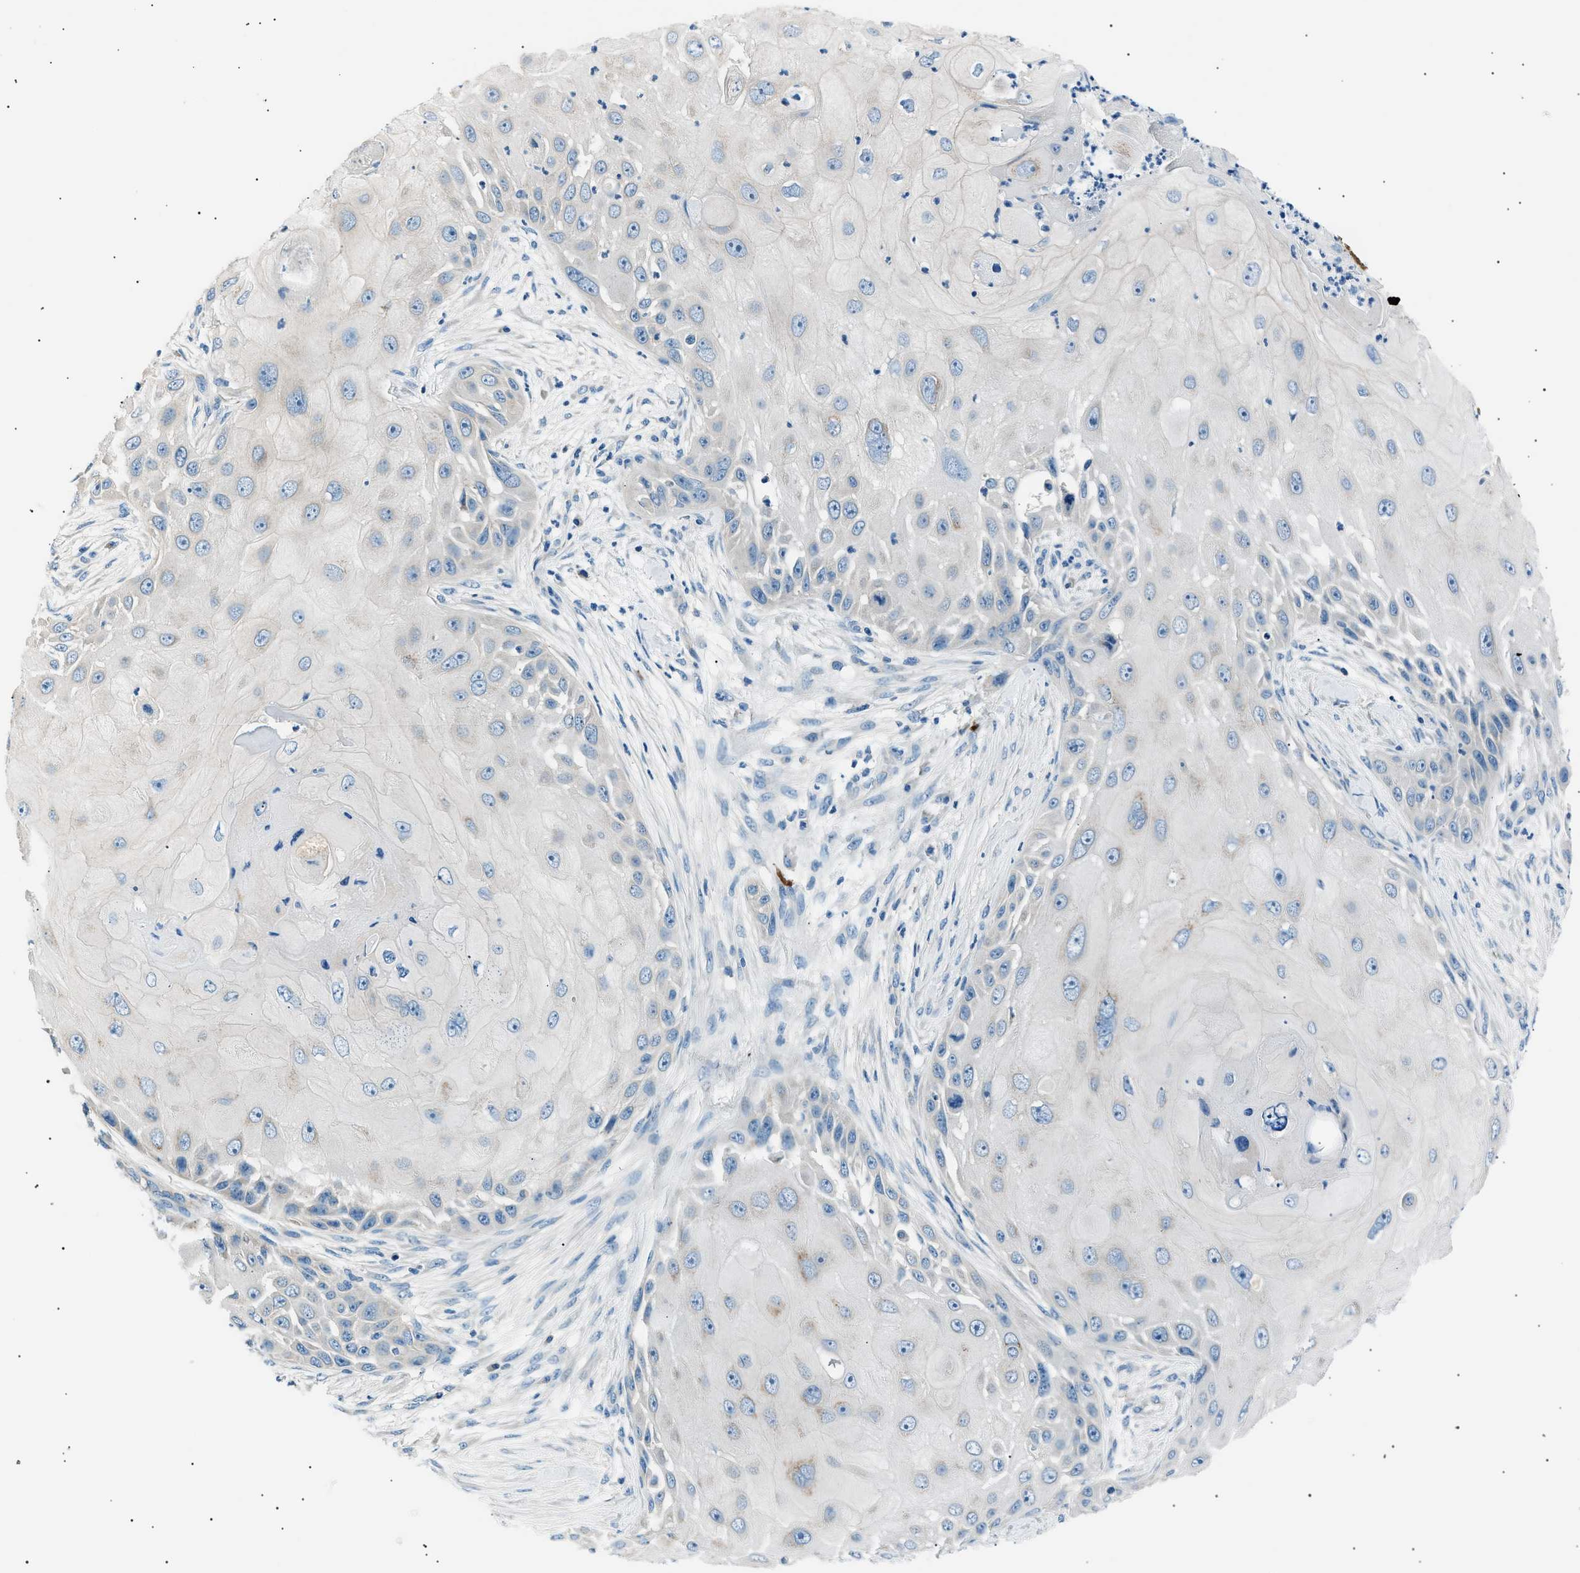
{"staining": {"intensity": "negative", "quantity": "none", "location": "none"}, "tissue": "skin cancer", "cell_type": "Tumor cells", "image_type": "cancer", "snomed": [{"axis": "morphology", "description": "Squamous cell carcinoma, NOS"}, {"axis": "topography", "description": "Skin"}], "caption": "DAB (3,3'-diaminobenzidine) immunohistochemical staining of human squamous cell carcinoma (skin) shows no significant expression in tumor cells.", "gene": "LRRC37B", "patient": {"sex": "female", "age": 44}}